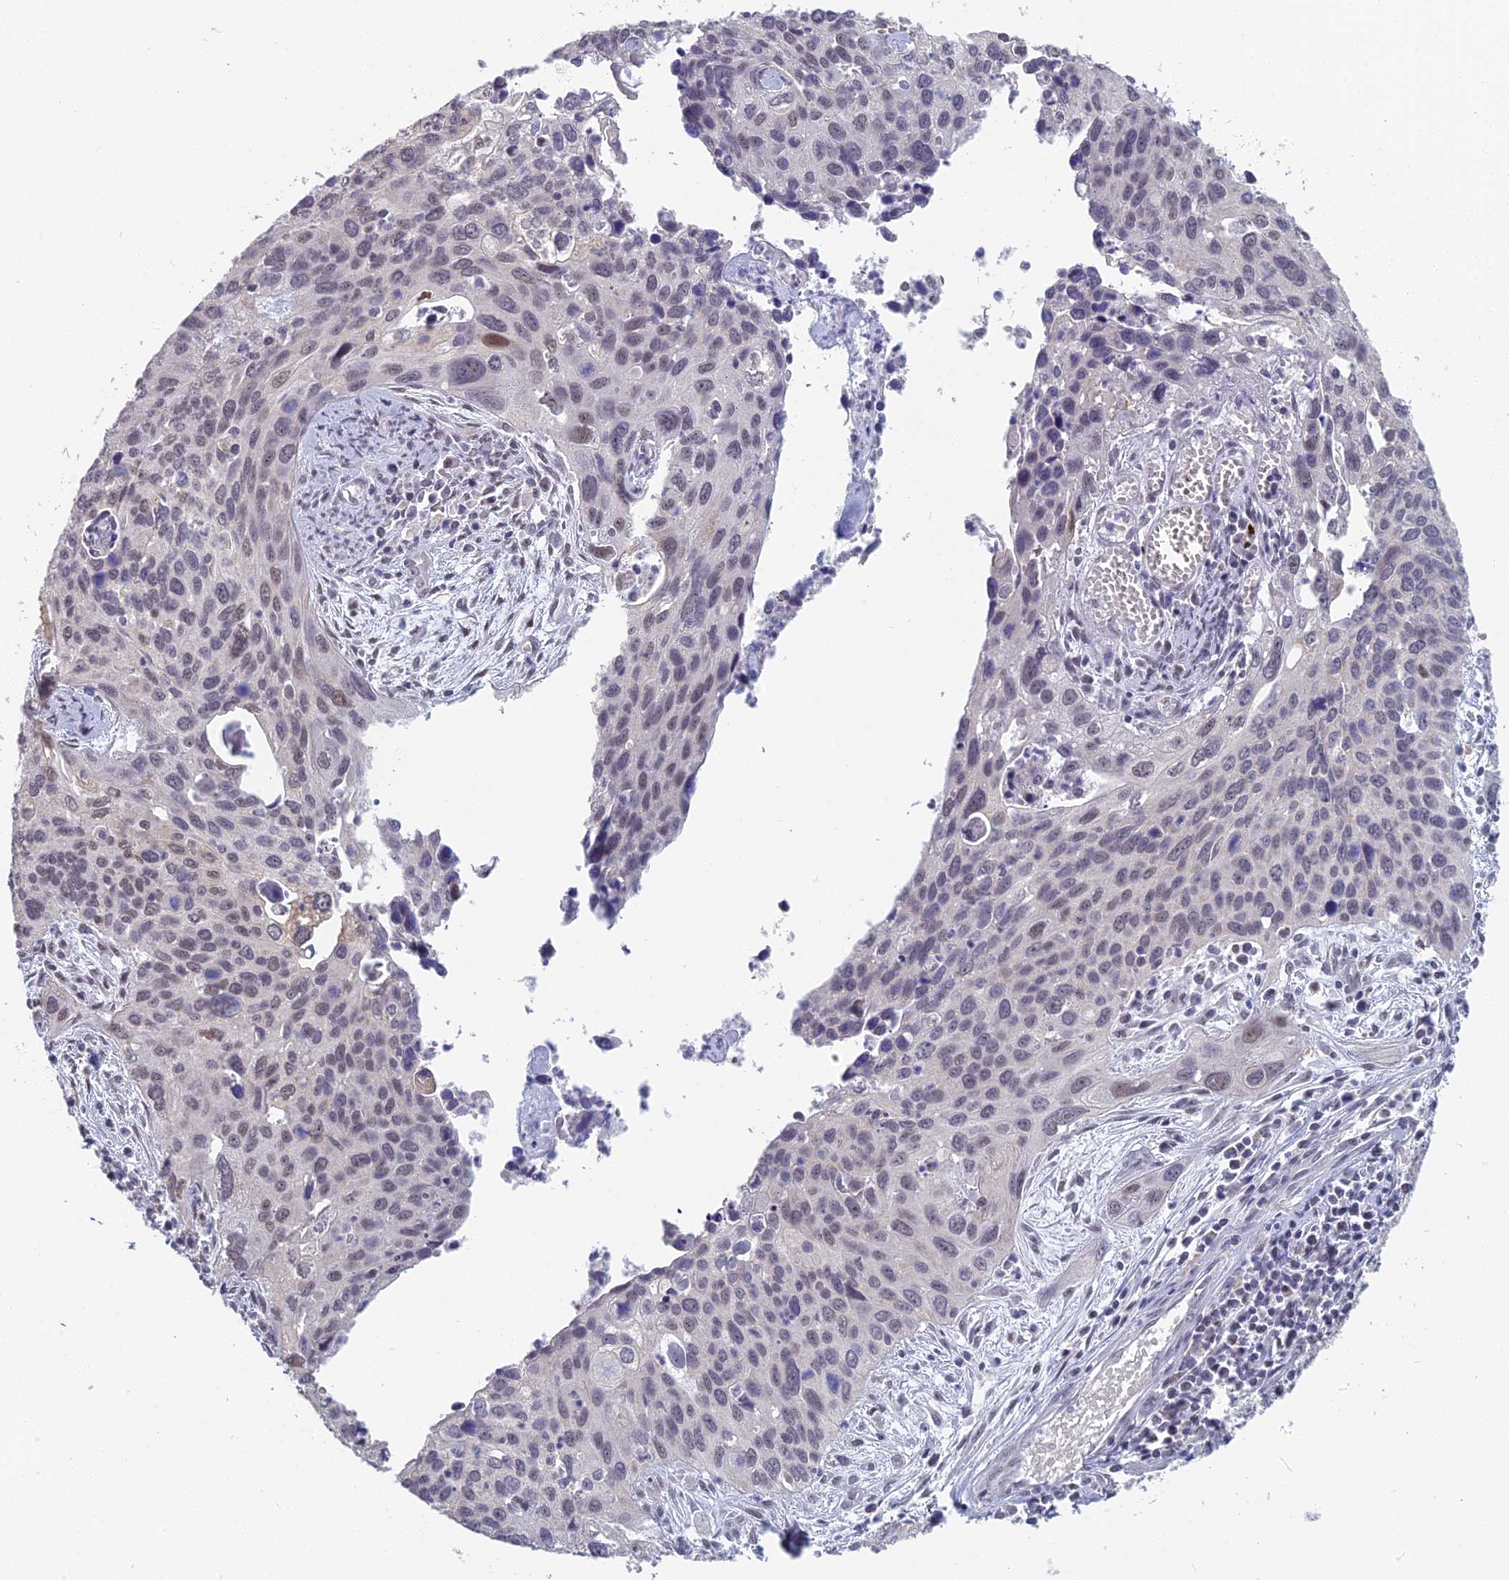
{"staining": {"intensity": "weak", "quantity": "25%-75%", "location": "nuclear"}, "tissue": "cervical cancer", "cell_type": "Tumor cells", "image_type": "cancer", "snomed": [{"axis": "morphology", "description": "Squamous cell carcinoma, NOS"}, {"axis": "topography", "description": "Cervix"}], "caption": "High-magnification brightfield microscopy of cervical cancer stained with DAB (3,3'-diaminobenzidine) (brown) and counterstained with hematoxylin (blue). tumor cells exhibit weak nuclear positivity is present in about25%-75% of cells.", "gene": "MT-CO3", "patient": {"sex": "female", "age": 55}}